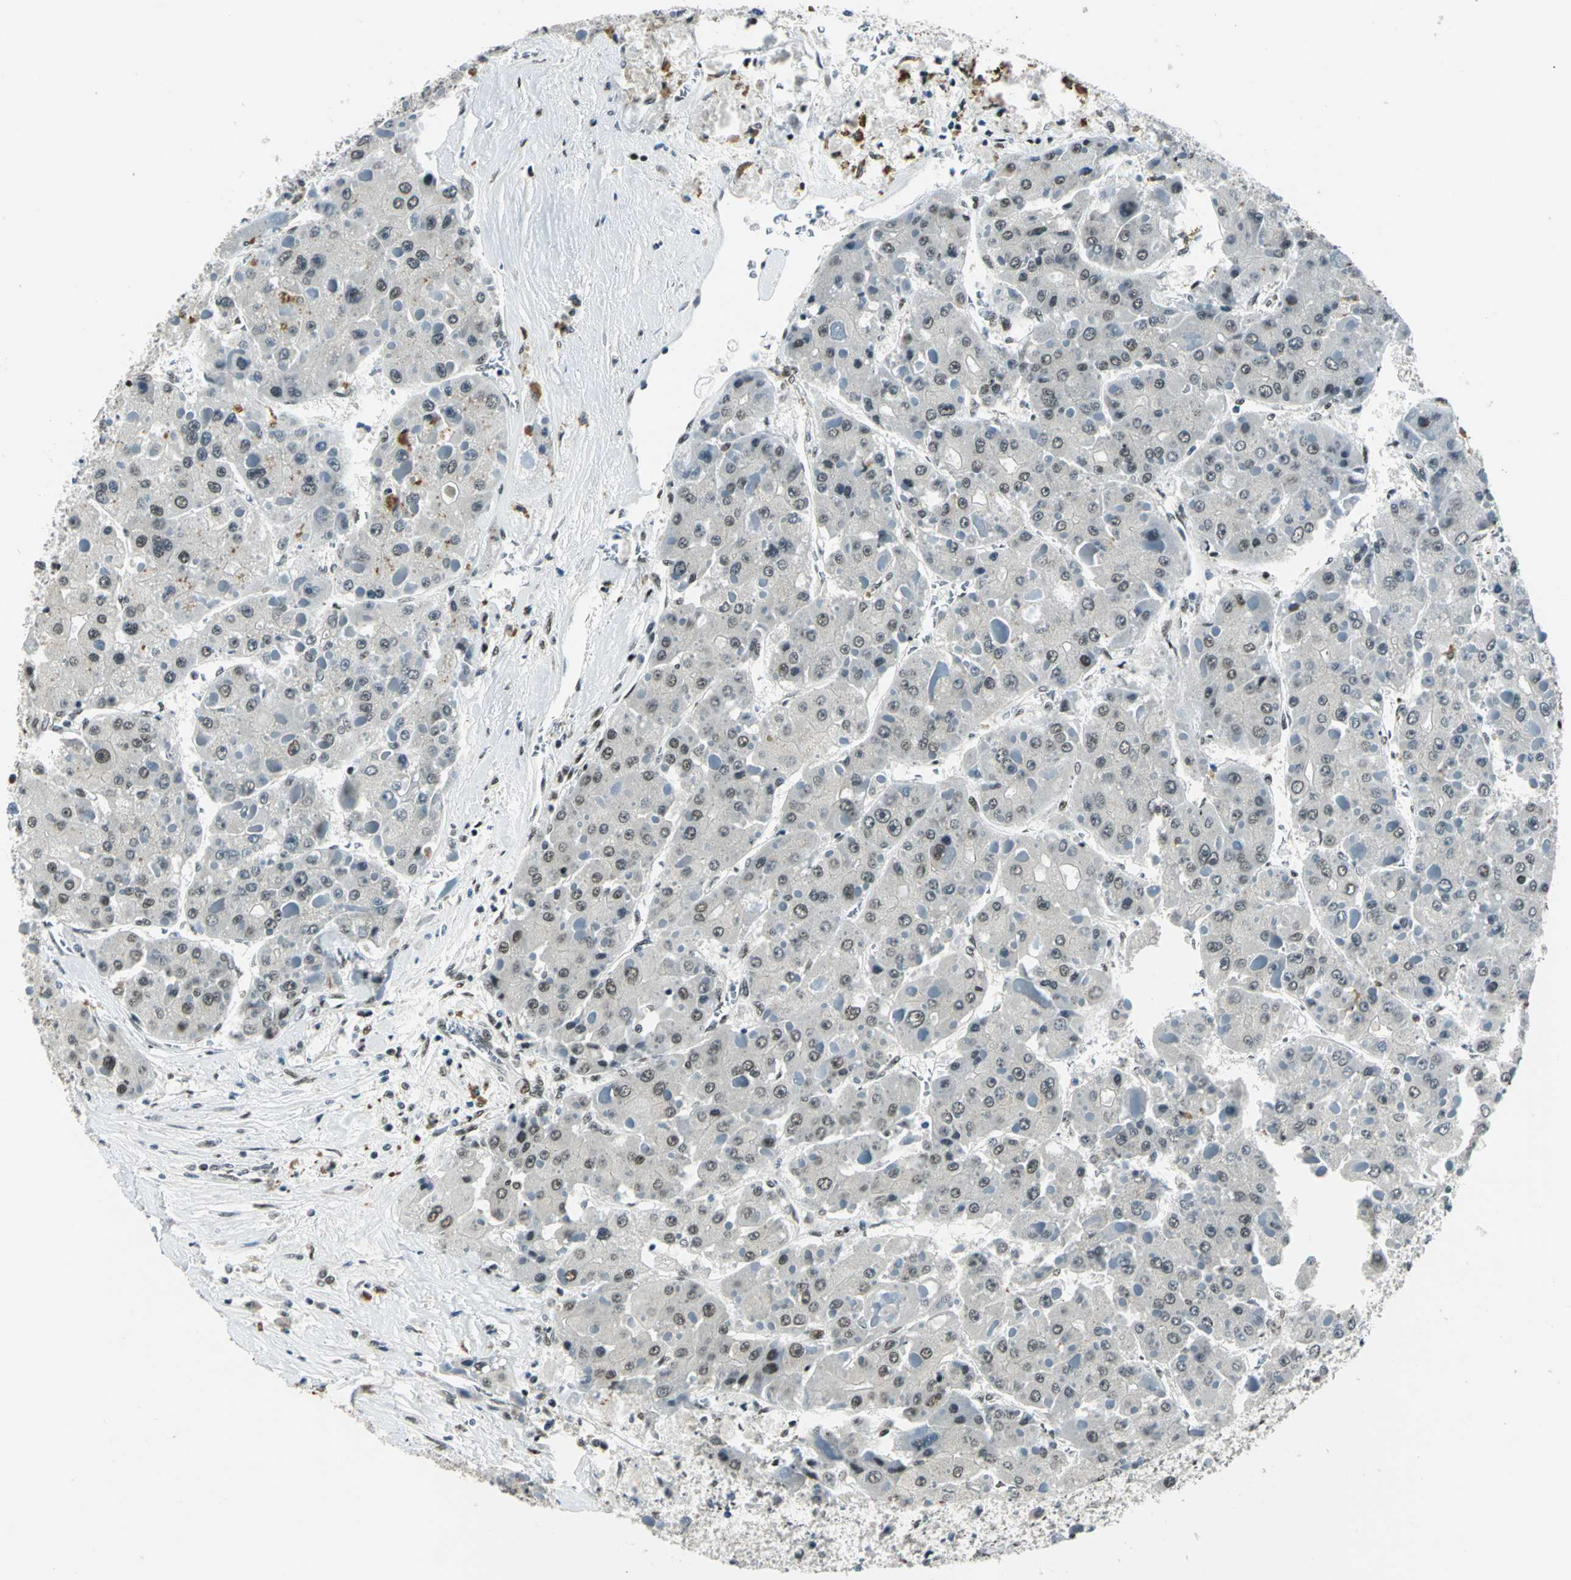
{"staining": {"intensity": "moderate", "quantity": "<25%", "location": "nuclear"}, "tissue": "liver cancer", "cell_type": "Tumor cells", "image_type": "cancer", "snomed": [{"axis": "morphology", "description": "Carcinoma, Hepatocellular, NOS"}, {"axis": "topography", "description": "Liver"}], "caption": "Immunohistochemistry (IHC) image of human liver cancer (hepatocellular carcinoma) stained for a protein (brown), which displays low levels of moderate nuclear expression in approximately <25% of tumor cells.", "gene": "KAT6B", "patient": {"sex": "female", "age": 73}}